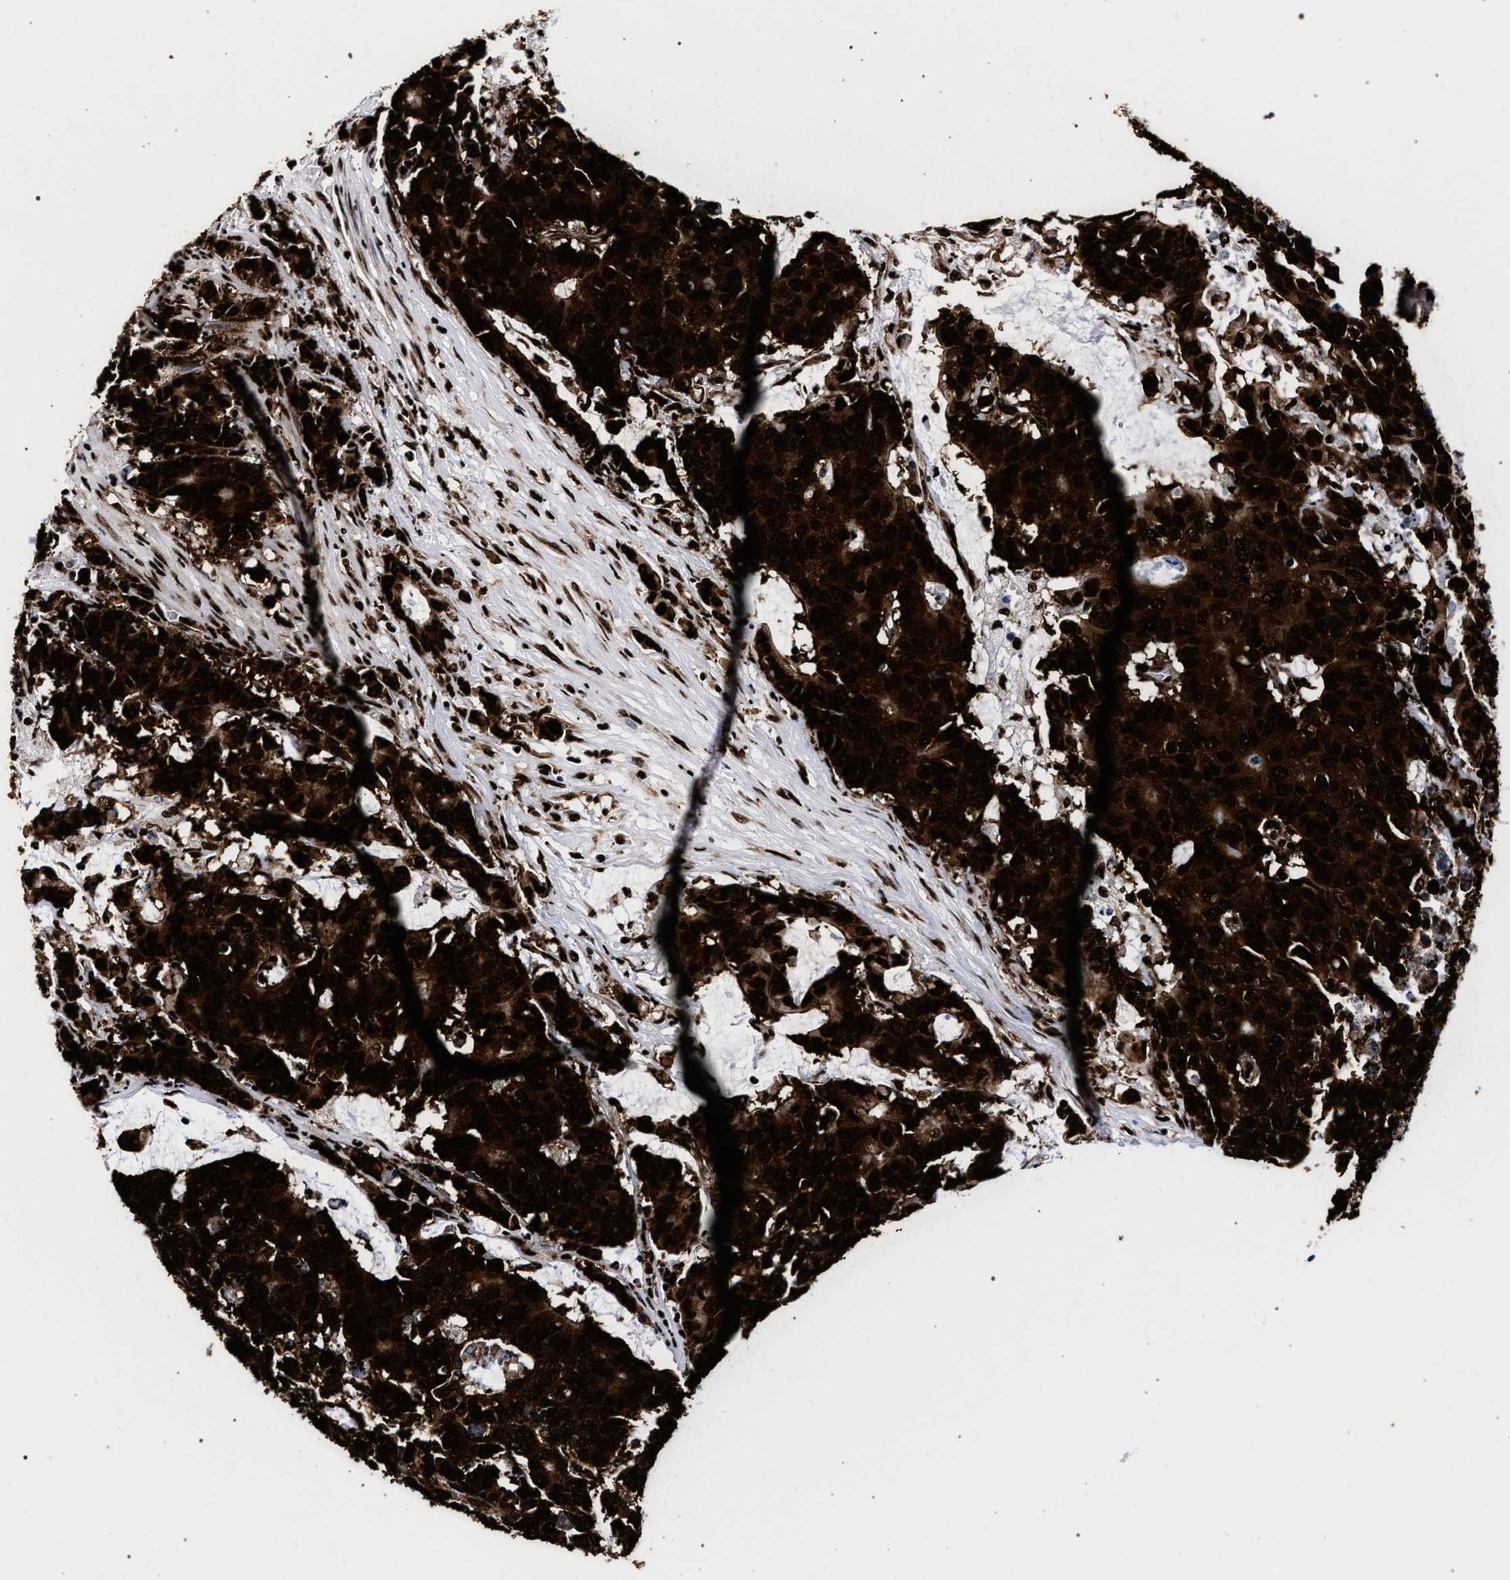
{"staining": {"intensity": "strong", "quantity": ">75%", "location": "cytoplasmic/membranous,nuclear"}, "tissue": "colorectal cancer", "cell_type": "Tumor cells", "image_type": "cancer", "snomed": [{"axis": "morphology", "description": "Adenocarcinoma, NOS"}, {"axis": "topography", "description": "Colon"}], "caption": "Protein expression analysis of adenocarcinoma (colorectal) reveals strong cytoplasmic/membranous and nuclear expression in about >75% of tumor cells.", "gene": "HNRNPA1", "patient": {"sex": "female", "age": 86}}